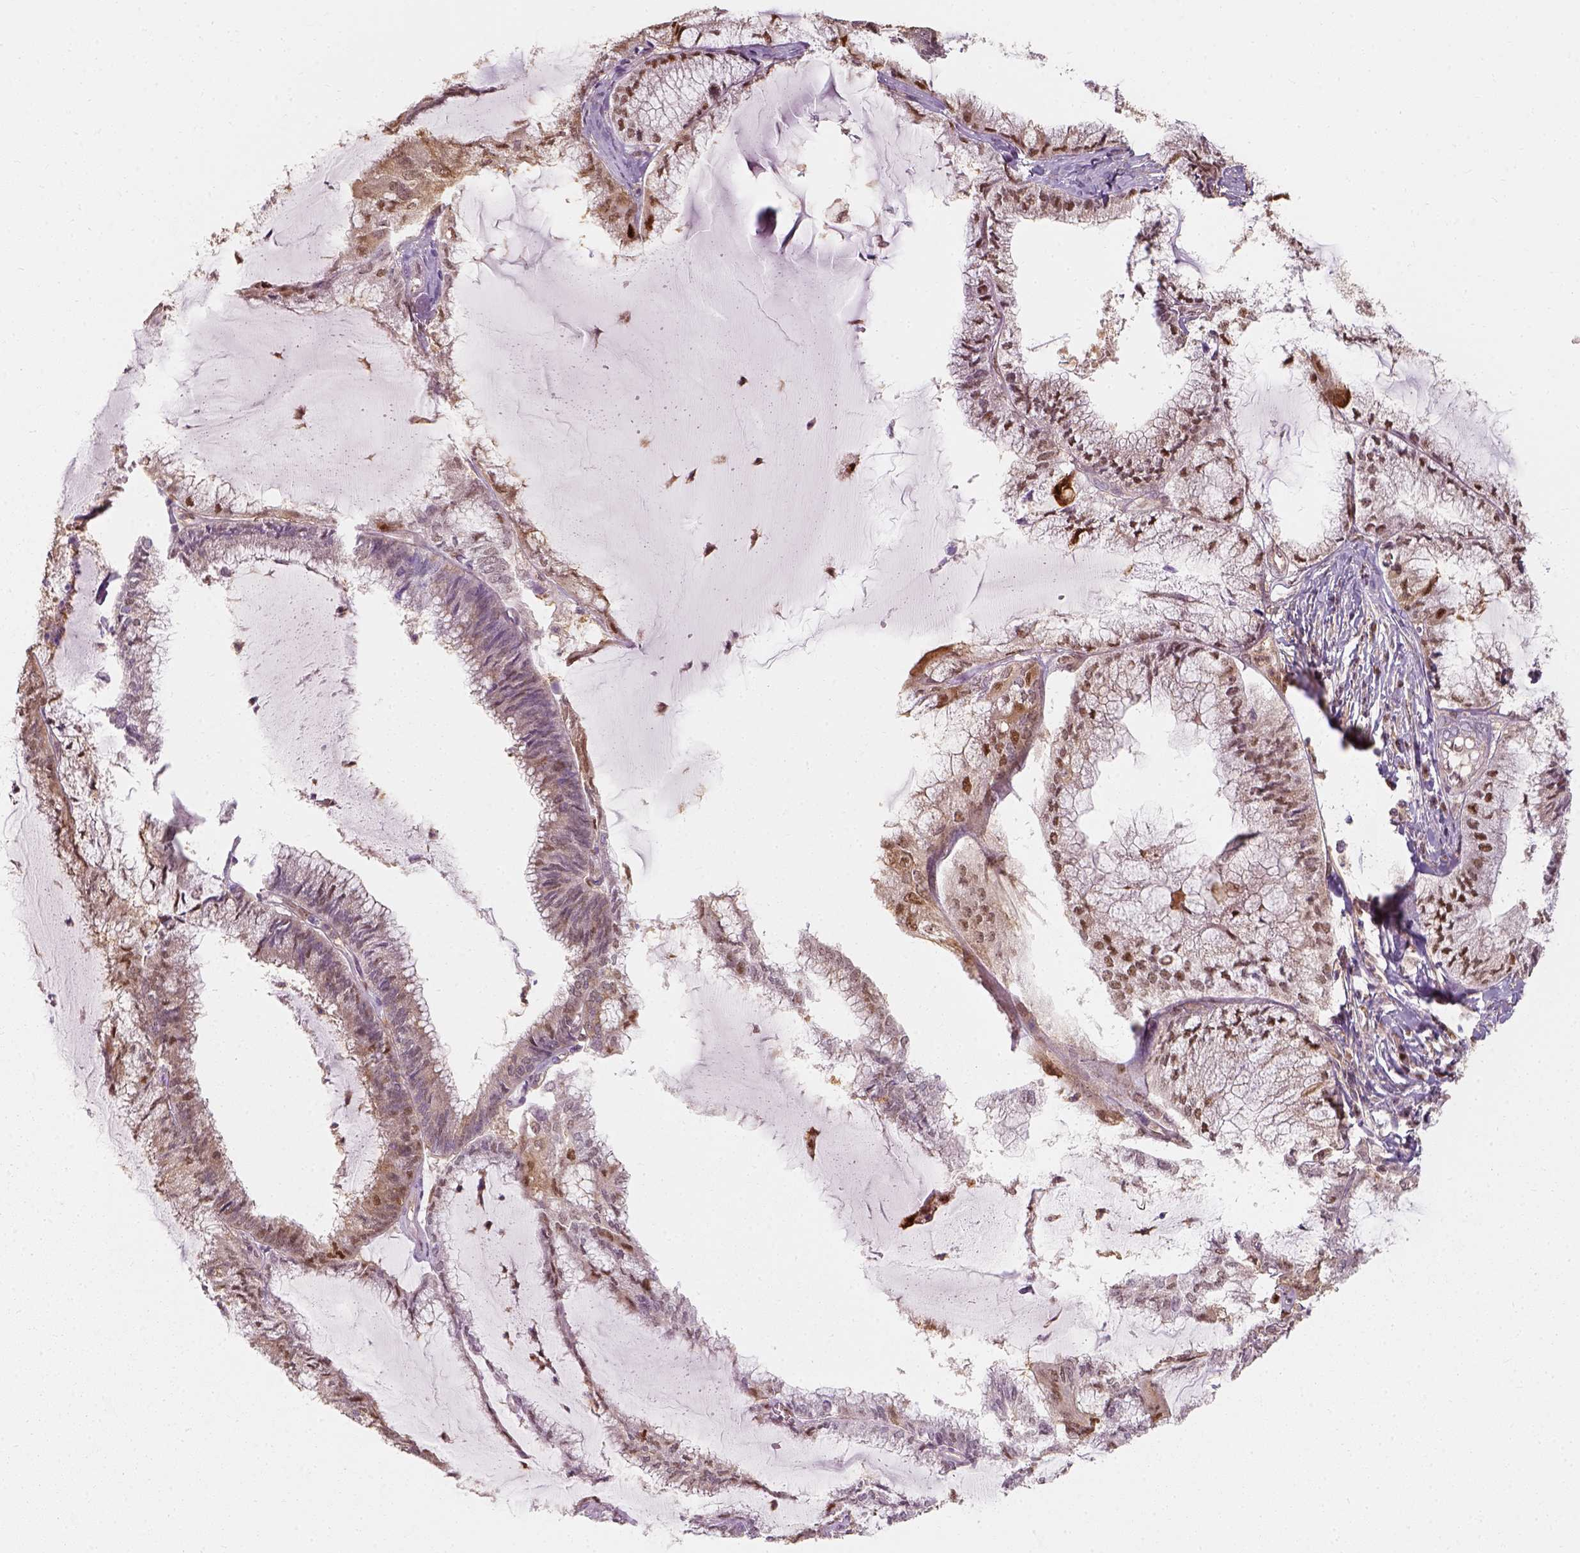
{"staining": {"intensity": "moderate", "quantity": "25%-75%", "location": "nuclear"}, "tissue": "endometrial cancer", "cell_type": "Tumor cells", "image_type": "cancer", "snomed": [{"axis": "morphology", "description": "Carcinoma, NOS"}, {"axis": "topography", "description": "Endometrium"}], "caption": "Carcinoma (endometrial) tissue displays moderate nuclear expression in approximately 25%-75% of tumor cells, visualized by immunohistochemistry.", "gene": "SQSTM1", "patient": {"sex": "female", "age": 62}}